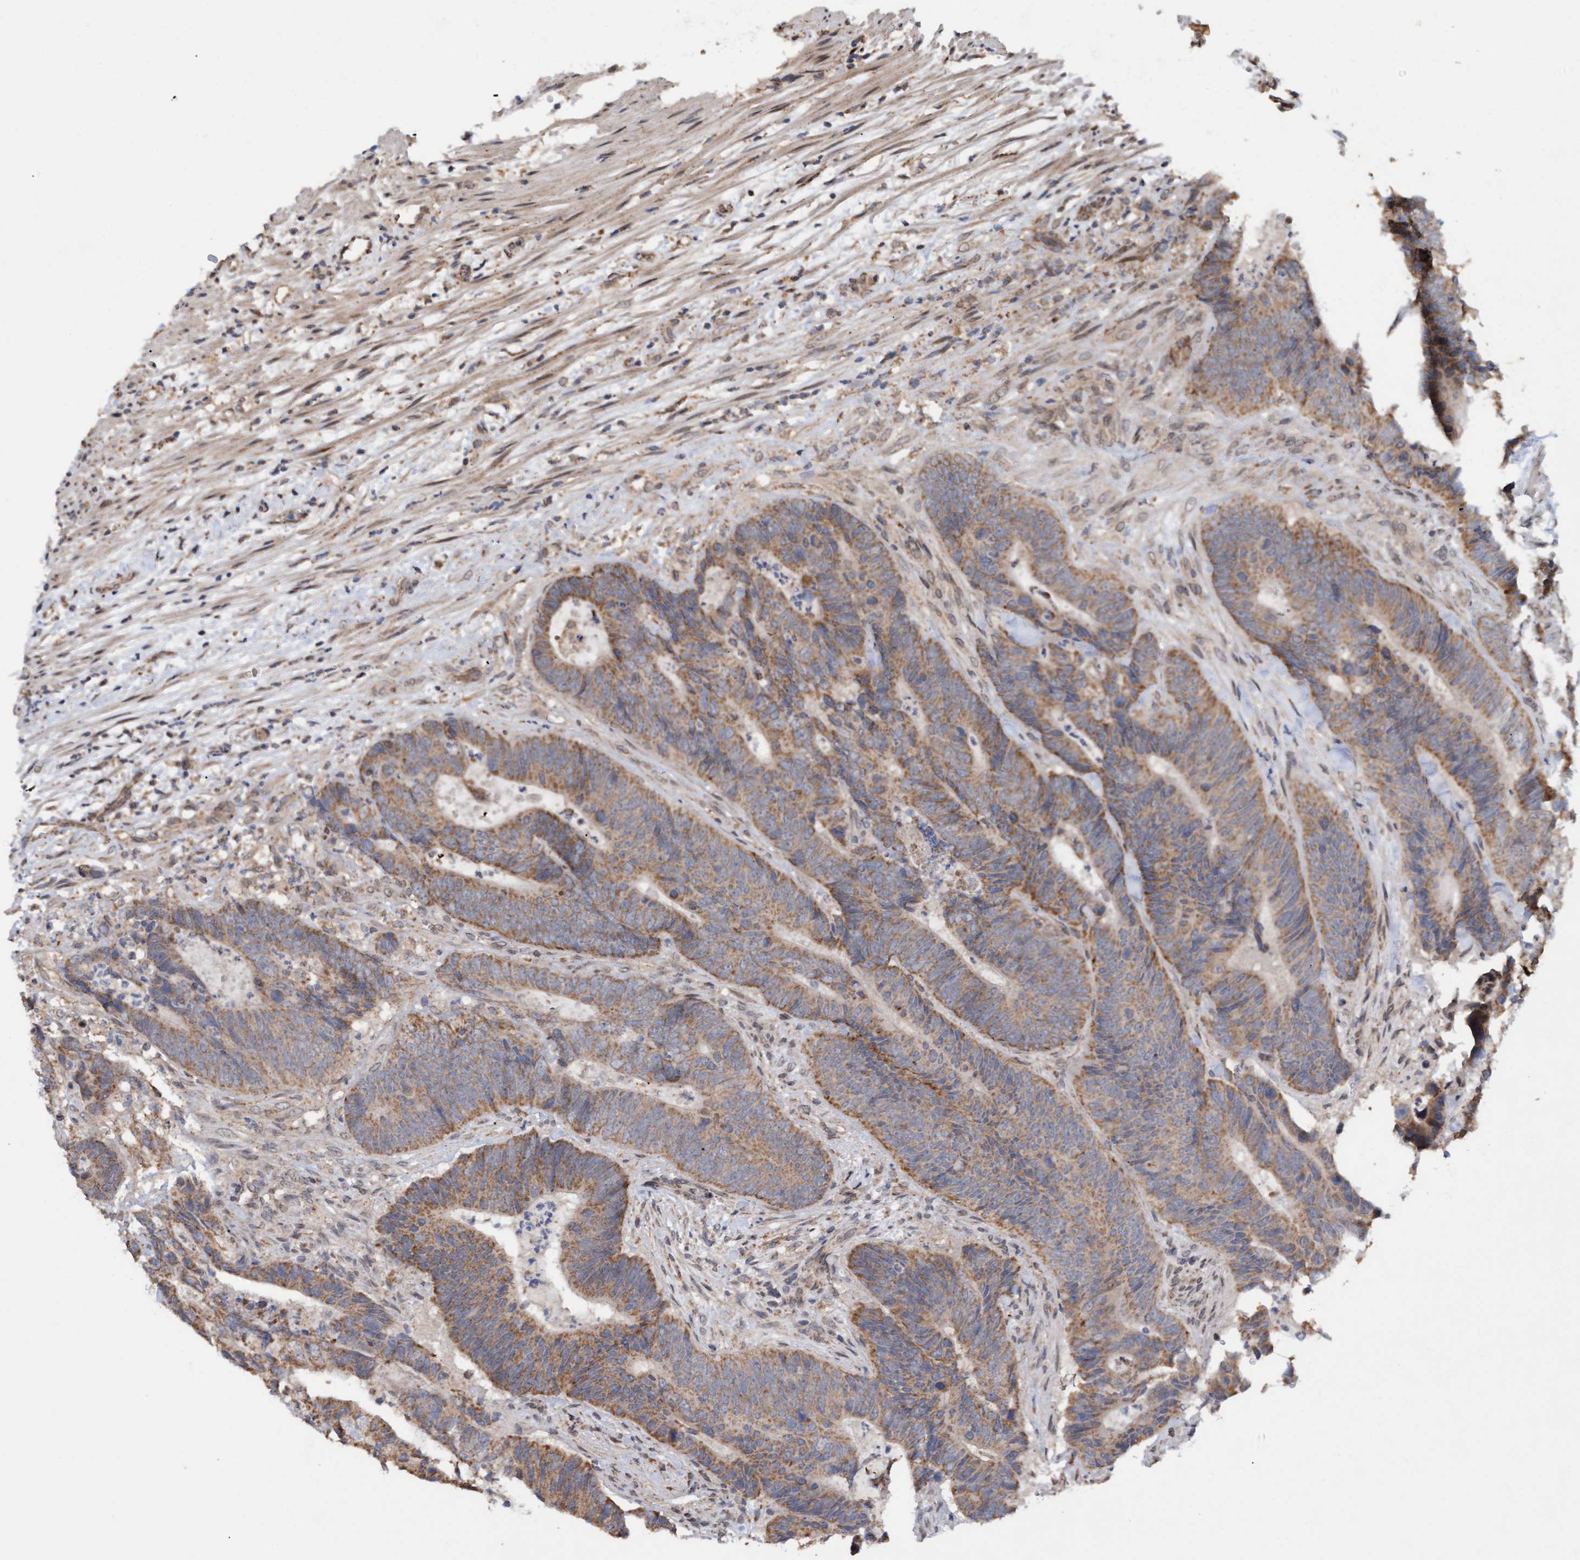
{"staining": {"intensity": "moderate", "quantity": ">75%", "location": "cytoplasmic/membranous"}, "tissue": "colorectal cancer", "cell_type": "Tumor cells", "image_type": "cancer", "snomed": [{"axis": "morphology", "description": "Adenocarcinoma, NOS"}, {"axis": "topography", "description": "Colon"}], "caption": "Immunohistochemical staining of human colorectal adenocarcinoma displays medium levels of moderate cytoplasmic/membranous positivity in approximately >75% of tumor cells. The staining was performed using DAB, with brown indicating positive protein expression. Nuclei are stained blue with hematoxylin.", "gene": "MGLL", "patient": {"sex": "male", "age": 56}}